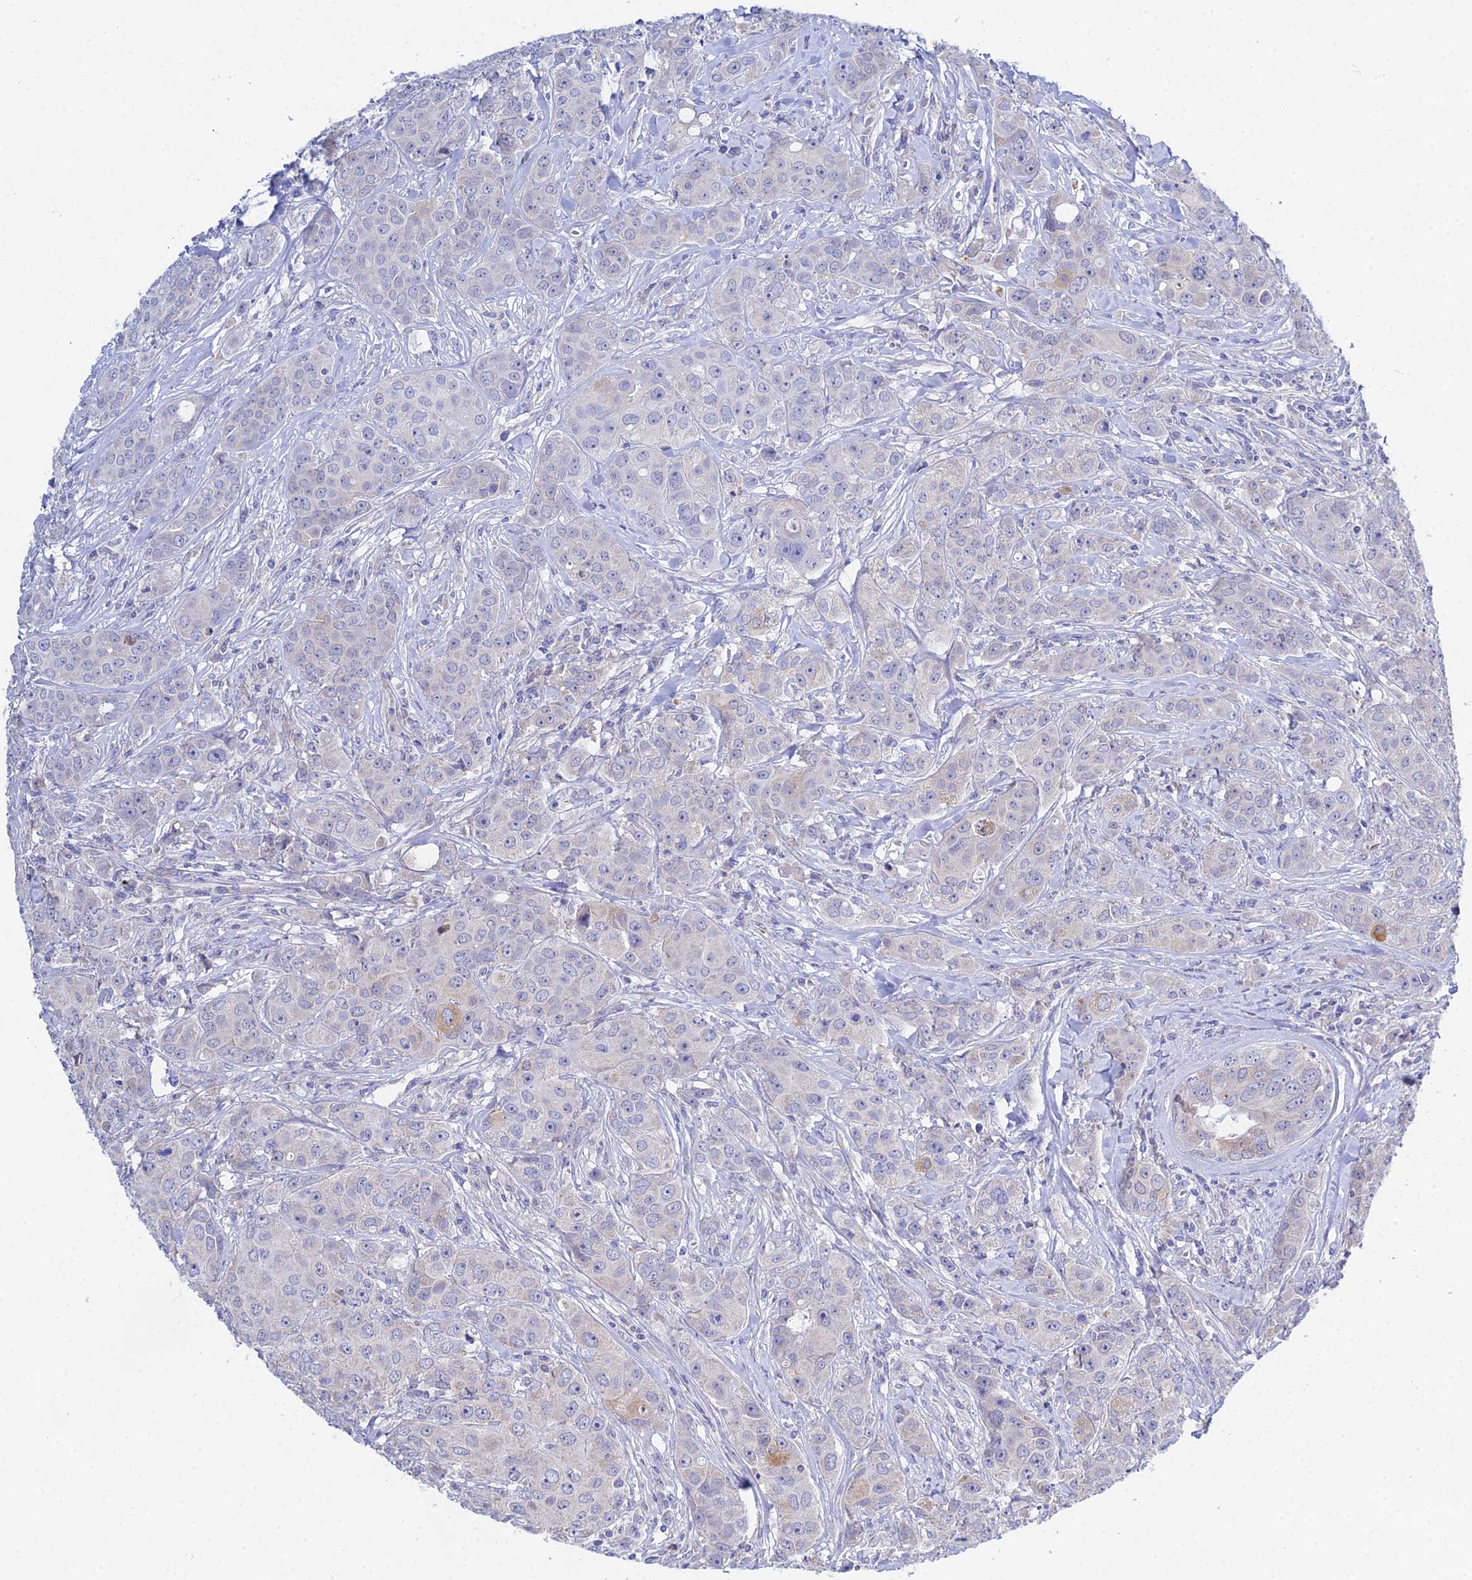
{"staining": {"intensity": "moderate", "quantity": "<25%", "location": "cytoplasmic/membranous"}, "tissue": "breast cancer", "cell_type": "Tumor cells", "image_type": "cancer", "snomed": [{"axis": "morphology", "description": "Duct carcinoma"}, {"axis": "topography", "description": "Breast"}], "caption": "Protein expression analysis of breast cancer exhibits moderate cytoplasmic/membranous positivity in about <25% of tumor cells. The staining is performed using DAB brown chromogen to label protein expression. The nuclei are counter-stained blue using hematoxylin.", "gene": "PPP2R2C", "patient": {"sex": "female", "age": 43}}